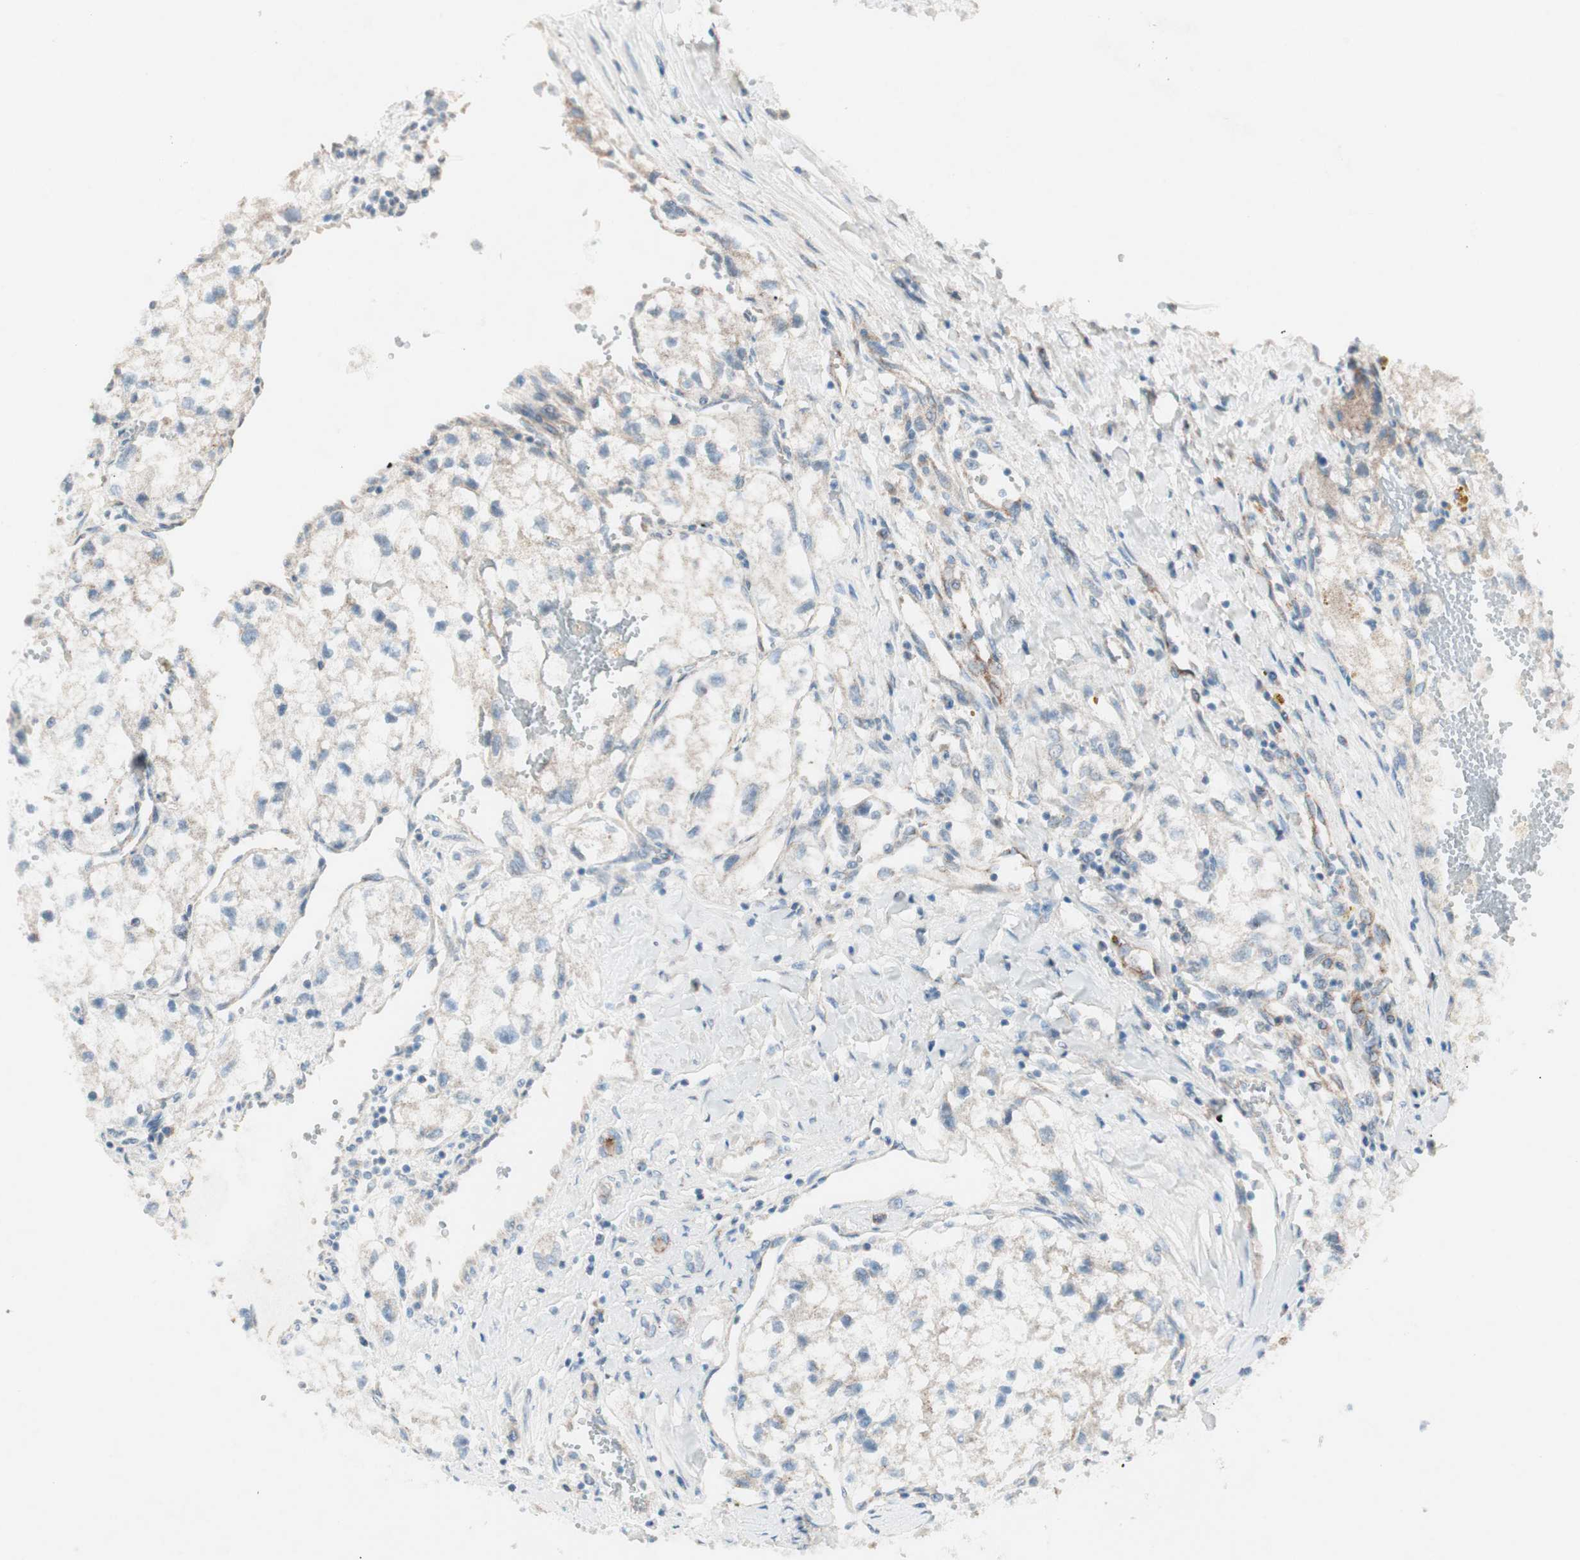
{"staining": {"intensity": "weak", "quantity": "25%-75%", "location": "cytoplasmic/membranous"}, "tissue": "renal cancer", "cell_type": "Tumor cells", "image_type": "cancer", "snomed": [{"axis": "morphology", "description": "Adenocarcinoma, NOS"}, {"axis": "topography", "description": "Kidney"}], "caption": "This image shows immunohistochemistry (IHC) staining of human renal adenocarcinoma, with low weak cytoplasmic/membranous positivity in approximately 25%-75% of tumor cells.", "gene": "CCL14", "patient": {"sex": "female", "age": 70}}